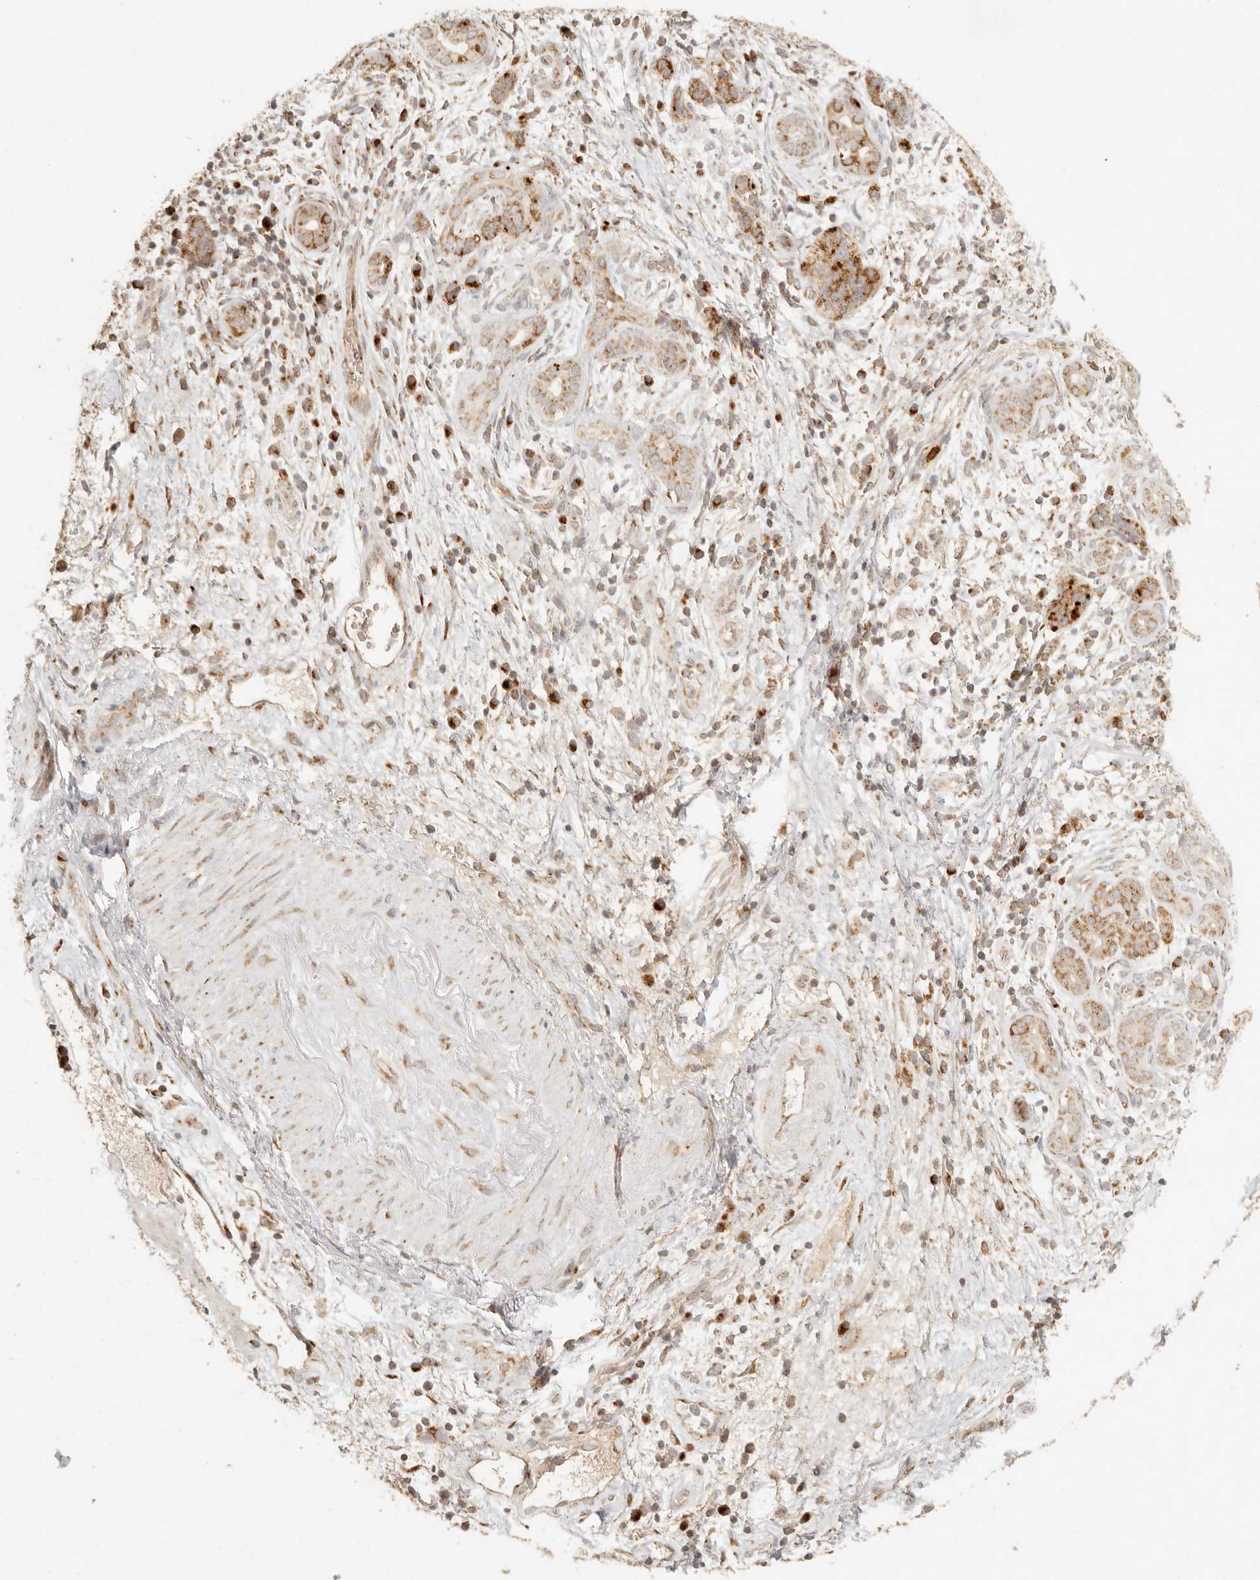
{"staining": {"intensity": "moderate", "quantity": ">75%", "location": "cytoplasmic/membranous"}, "tissue": "pancreatic cancer", "cell_type": "Tumor cells", "image_type": "cancer", "snomed": [{"axis": "morphology", "description": "Adenocarcinoma, NOS"}, {"axis": "topography", "description": "Pancreas"}], "caption": "Moderate cytoplasmic/membranous protein positivity is identified in approximately >75% of tumor cells in pancreatic cancer. (brown staining indicates protein expression, while blue staining denotes nuclei).", "gene": "MRPL55", "patient": {"sex": "male", "age": 78}}